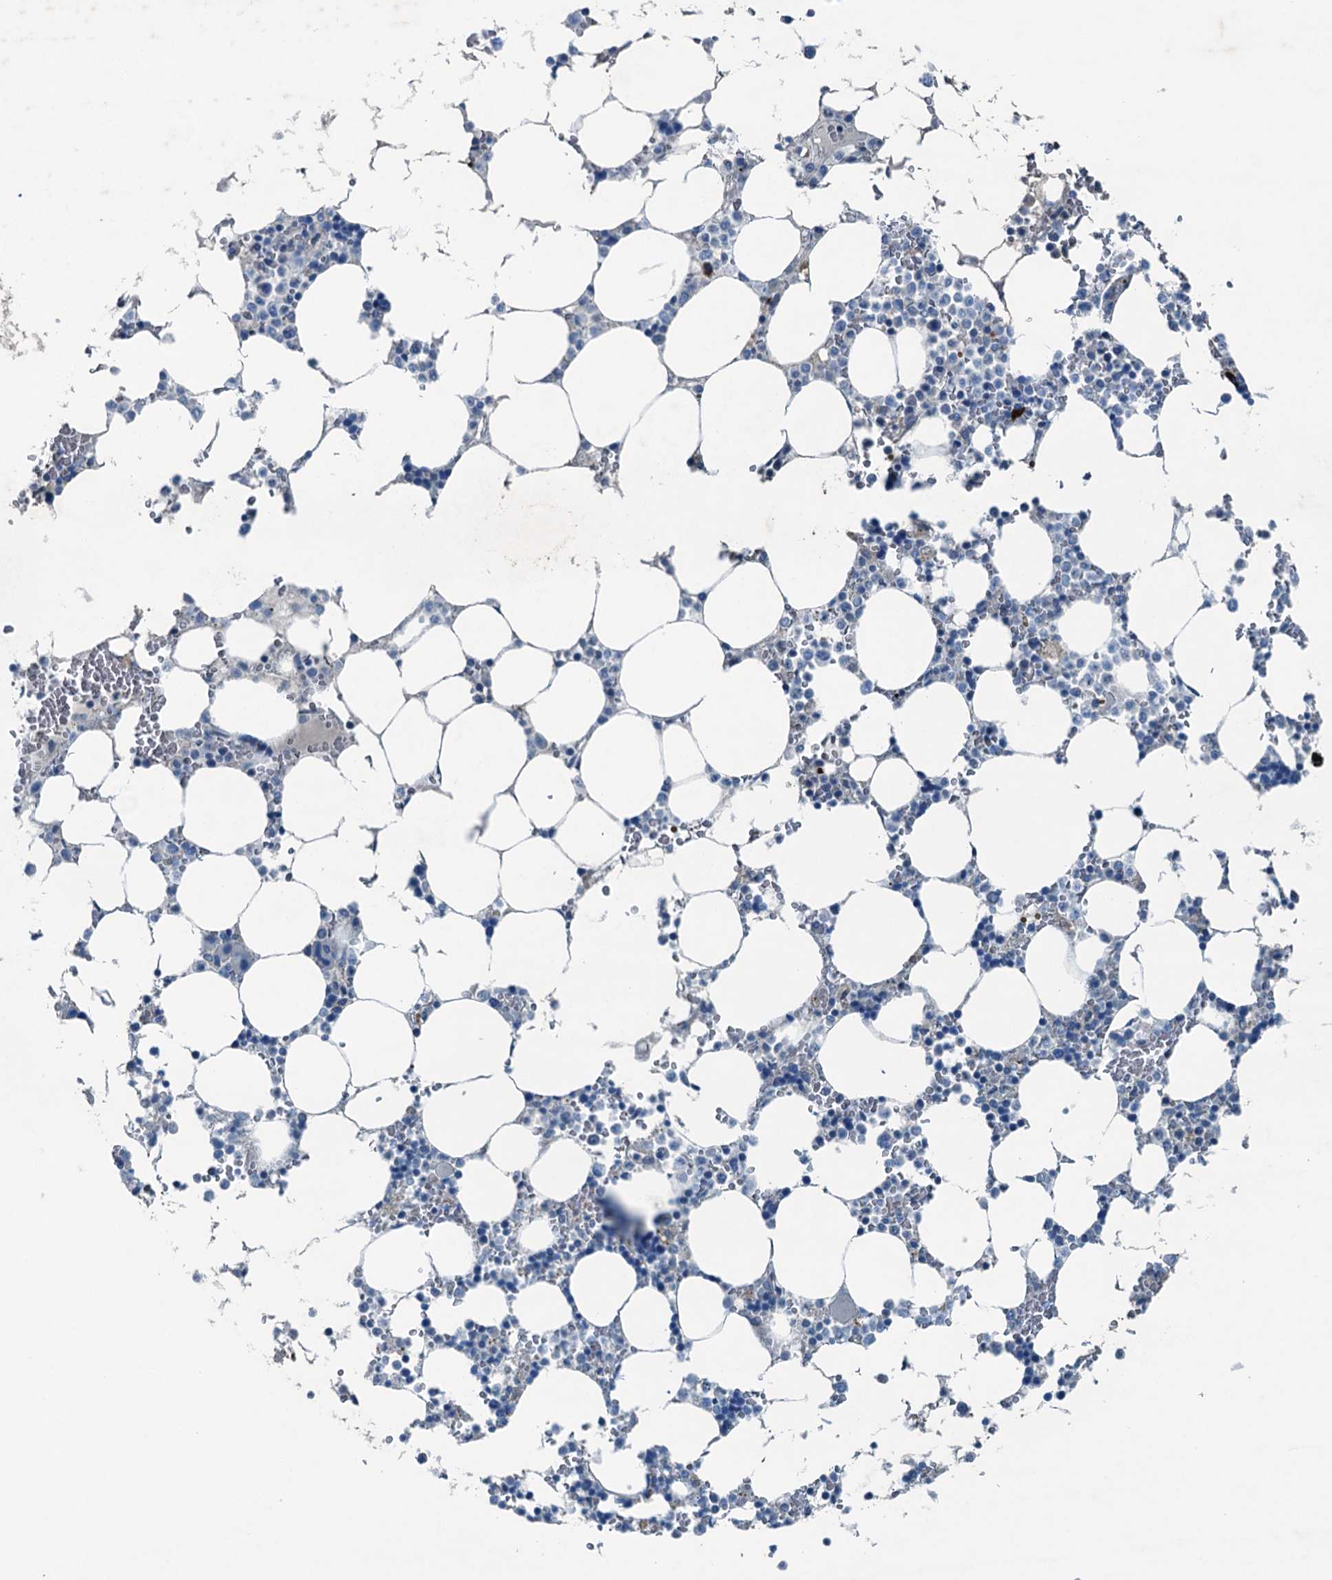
{"staining": {"intensity": "negative", "quantity": "none", "location": "none"}, "tissue": "bone marrow", "cell_type": "Hematopoietic cells", "image_type": "normal", "snomed": [{"axis": "morphology", "description": "Normal tissue, NOS"}, {"axis": "topography", "description": "Bone marrow"}], "caption": "A high-resolution histopathology image shows immunohistochemistry staining of unremarkable bone marrow, which shows no significant positivity in hematopoietic cells.", "gene": "CBLIF", "patient": {"sex": "male", "age": 64}}